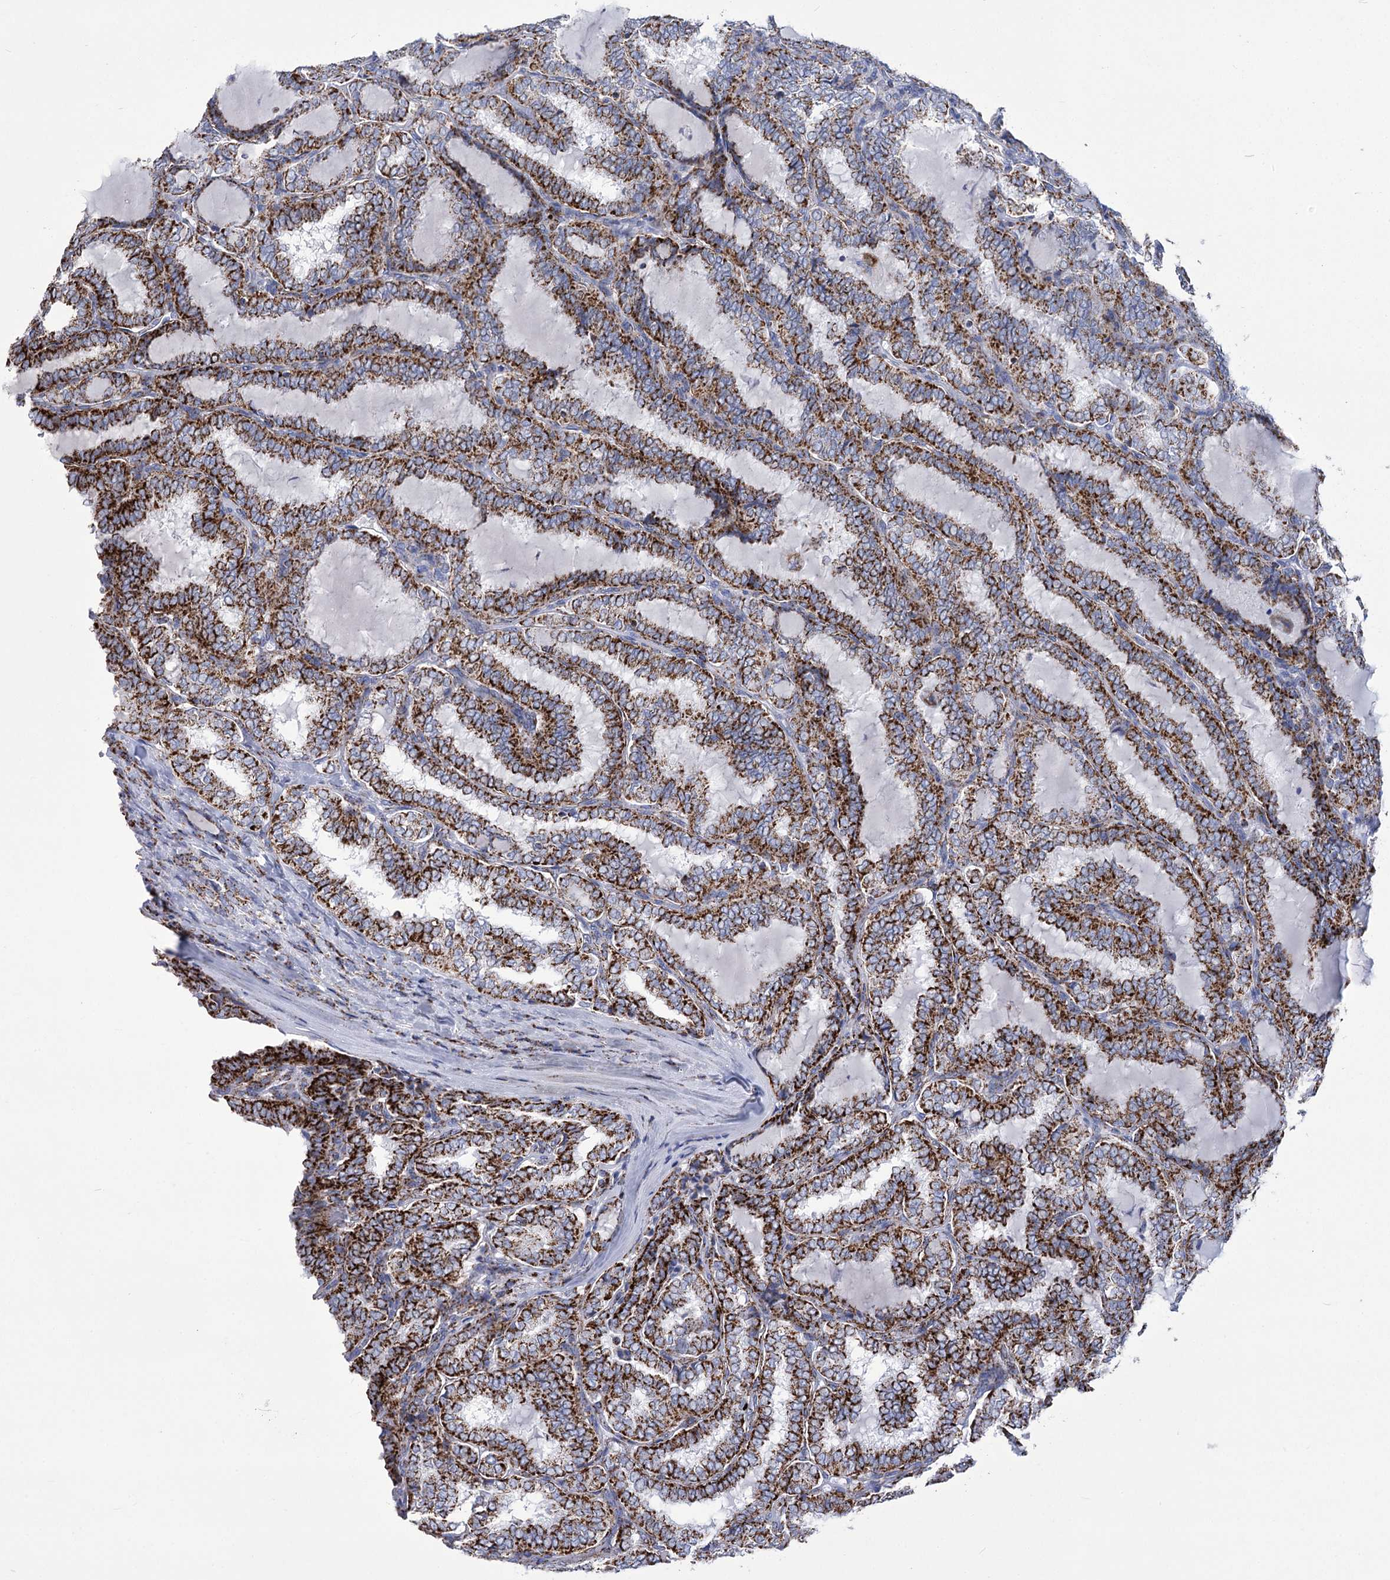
{"staining": {"intensity": "strong", "quantity": ">75%", "location": "cytoplasmic/membranous"}, "tissue": "thyroid cancer", "cell_type": "Tumor cells", "image_type": "cancer", "snomed": [{"axis": "morphology", "description": "Normal tissue, NOS"}, {"axis": "morphology", "description": "Papillary adenocarcinoma, NOS"}, {"axis": "topography", "description": "Thyroid gland"}], "caption": "Strong cytoplasmic/membranous positivity for a protein is appreciated in approximately >75% of tumor cells of thyroid cancer (papillary adenocarcinoma) using IHC.", "gene": "PDHB", "patient": {"sex": "female", "age": 30}}